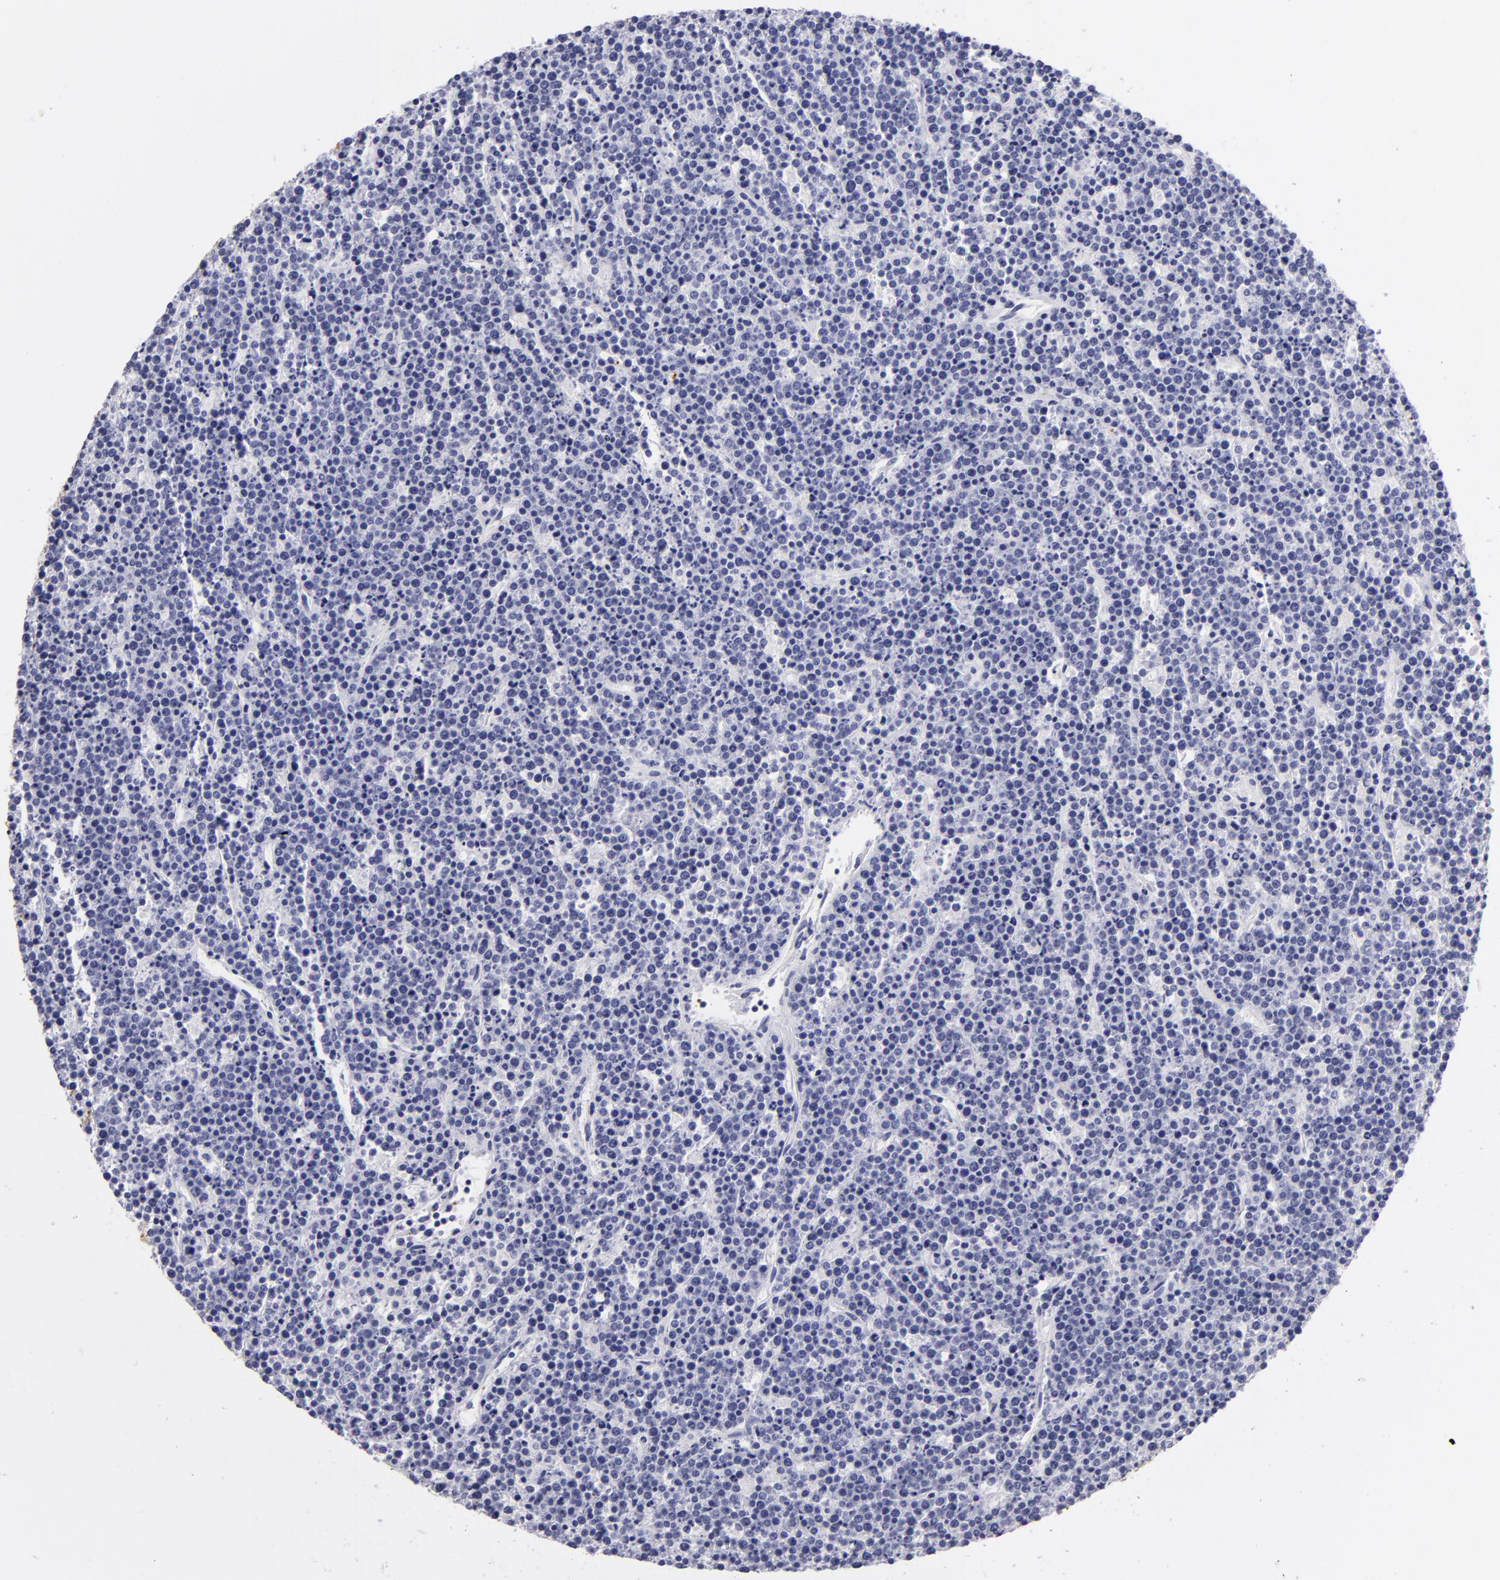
{"staining": {"intensity": "negative", "quantity": "none", "location": "none"}, "tissue": "lymphoma", "cell_type": "Tumor cells", "image_type": "cancer", "snomed": [{"axis": "morphology", "description": "Malignant lymphoma, non-Hodgkin's type, High grade"}, {"axis": "topography", "description": "Ovary"}], "caption": "A micrograph of lymphoma stained for a protein displays no brown staining in tumor cells. Brightfield microscopy of immunohistochemistry stained with DAB (brown) and hematoxylin (blue), captured at high magnification.", "gene": "GP1BA", "patient": {"sex": "female", "age": 56}}